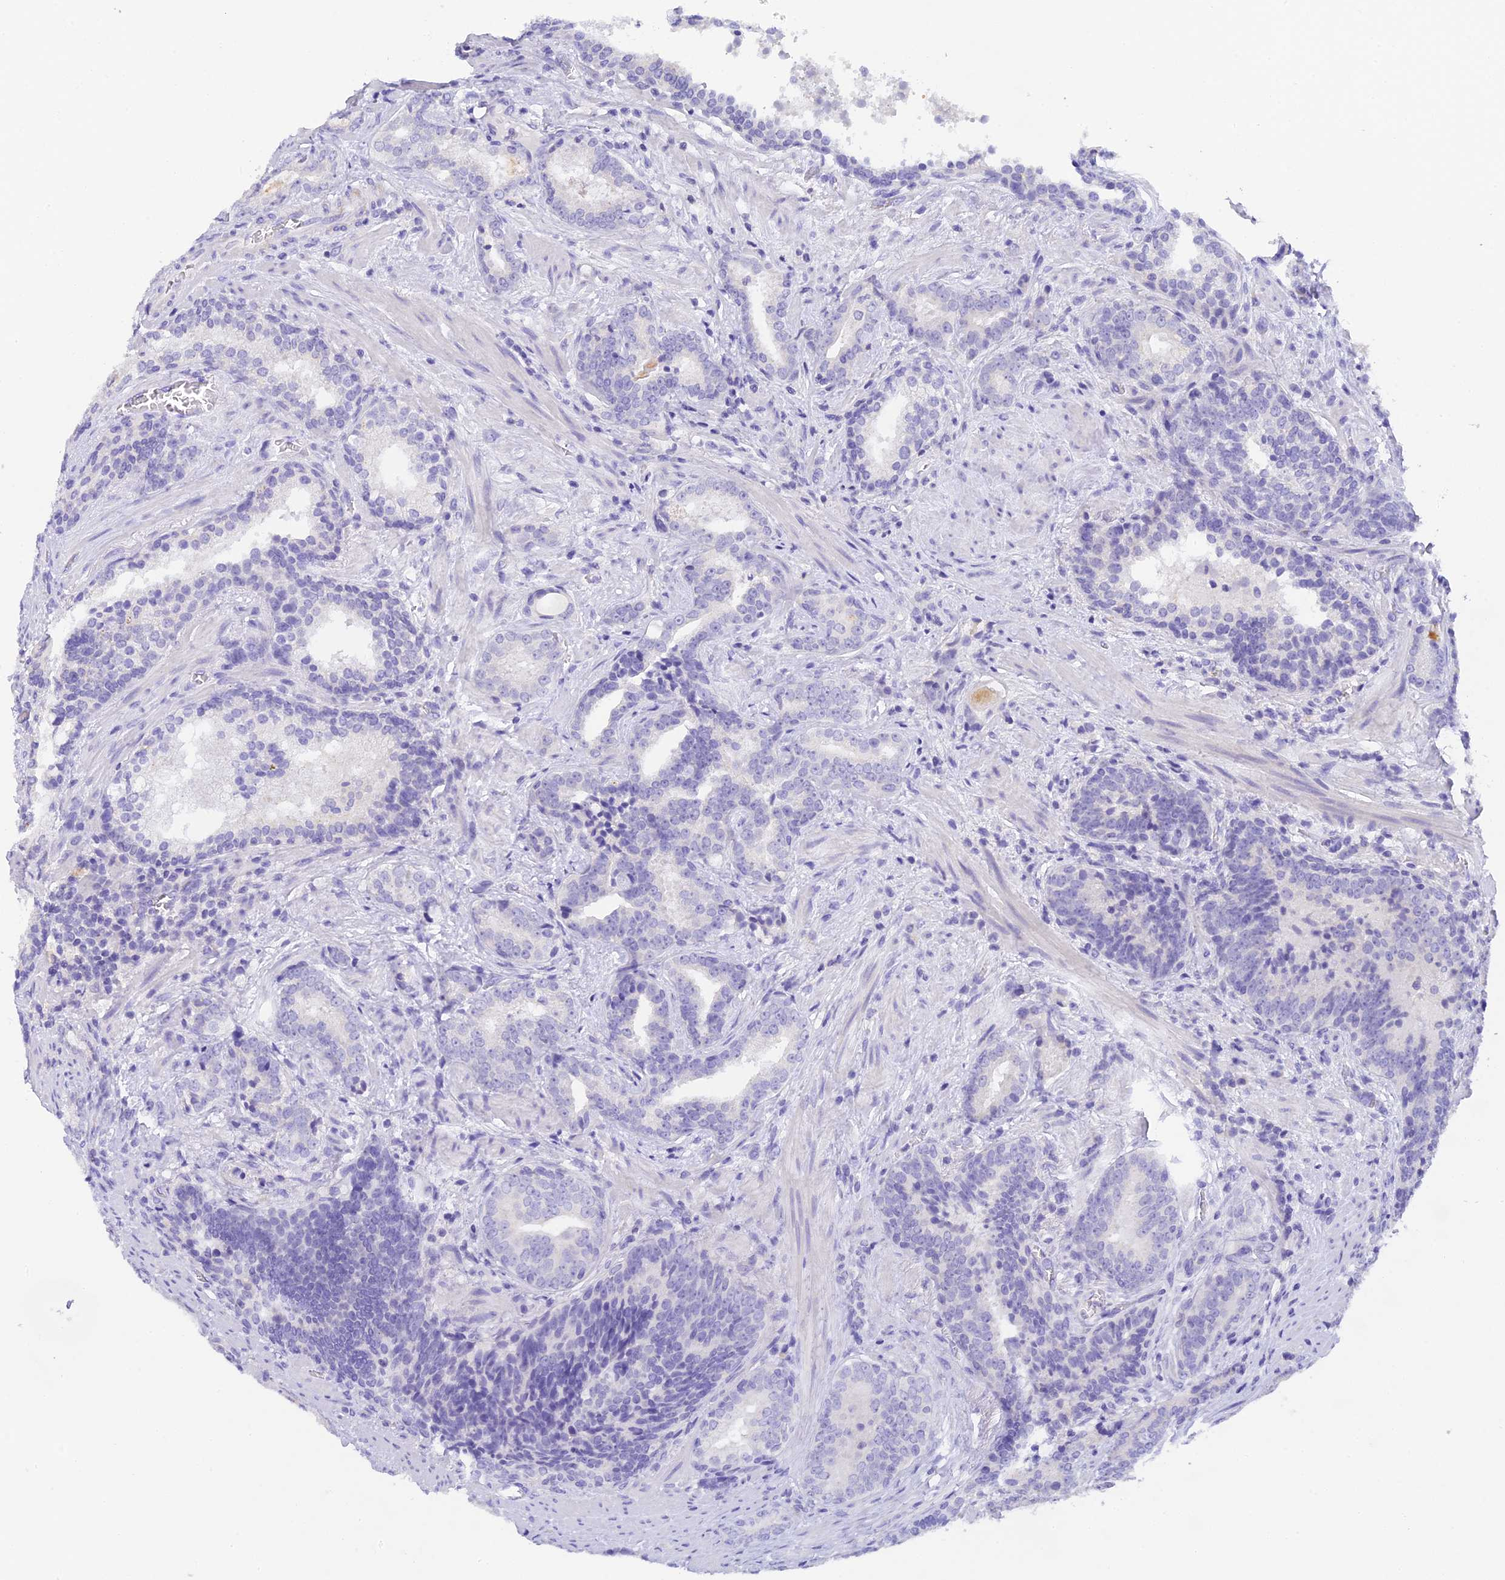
{"staining": {"intensity": "negative", "quantity": "none", "location": "none"}, "tissue": "prostate cancer", "cell_type": "Tumor cells", "image_type": "cancer", "snomed": [{"axis": "morphology", "description": "Adenocarcinoma, Low grade"}, {"axis": "topography", "description": "Prostate"}], "caption": "Immunohistochemical staining of prostate cancer (low-grade adenocarcinoma) shows no significant staining in tumor cells.", "gene": "C12orf29", "patient": {"sex": "male", "age": 58}}